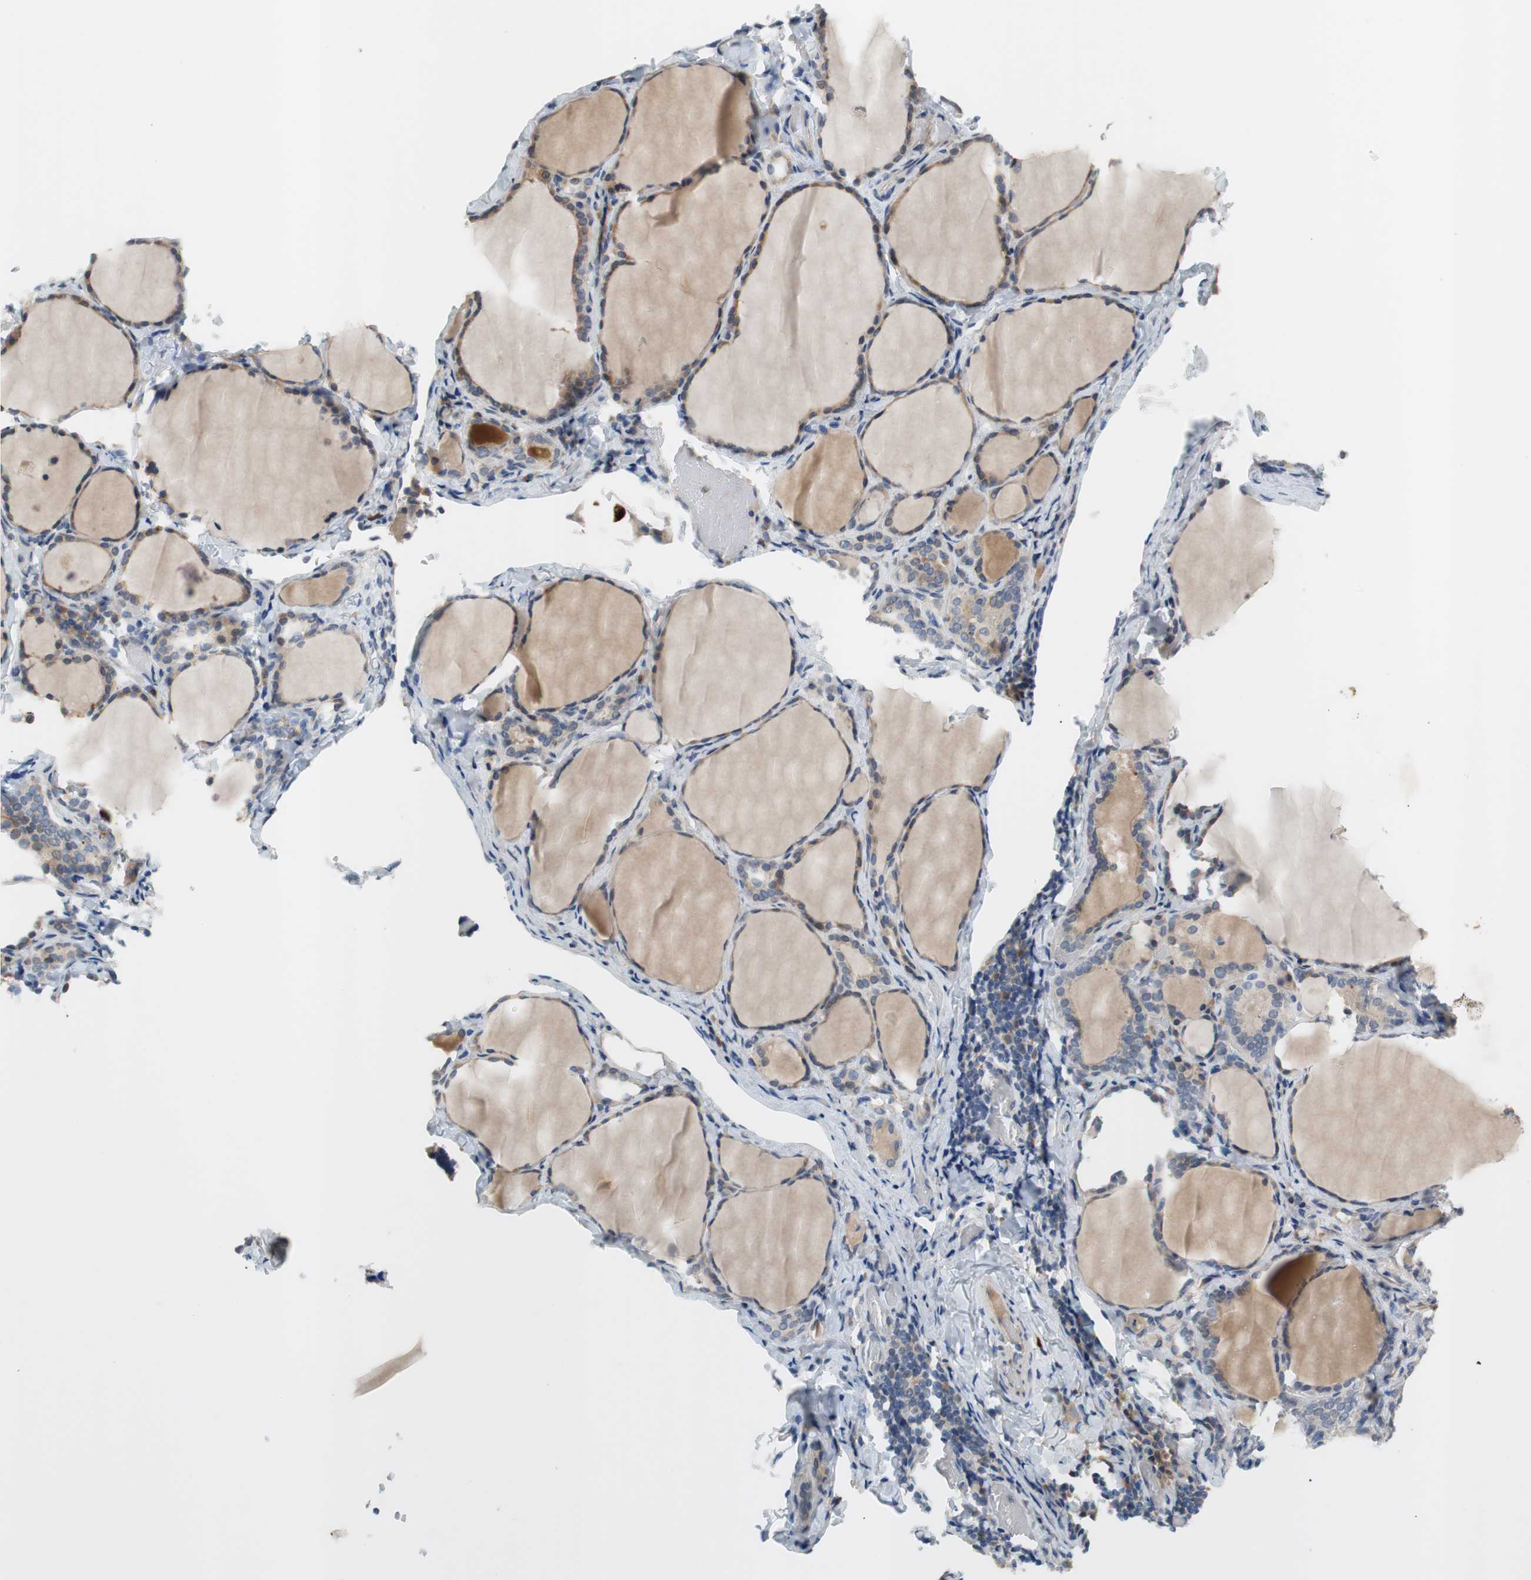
{"staining": {"intensity": "moderate", "quantity": "<25%", "location": "cytoplasmic/membranous"}, "tissue": "thyroid gland", "cell_type": "Glandular cells", "image_type": "normal", "snomed": [{"axis": "morphology", "description": "Normal tissue, NOS"}, {"axis": "morphology", "description": "Papillary adenocarcinoma, NOS"}, {"axis": "topography", "description": "Thyroid gland"}], "caption": "Protein analysis of normal thyroid gland displays moderate cytoplasmic/membranous positivity in about <25% of glandular cells. Using DAB (3,3'-diaminobenzidine) (brown) and hematoxylin (blue) stains, captured at high magnification using brightfield microscopy.", "gene": "COL12A1", "patient": {"sex": "female", "age": 30}}